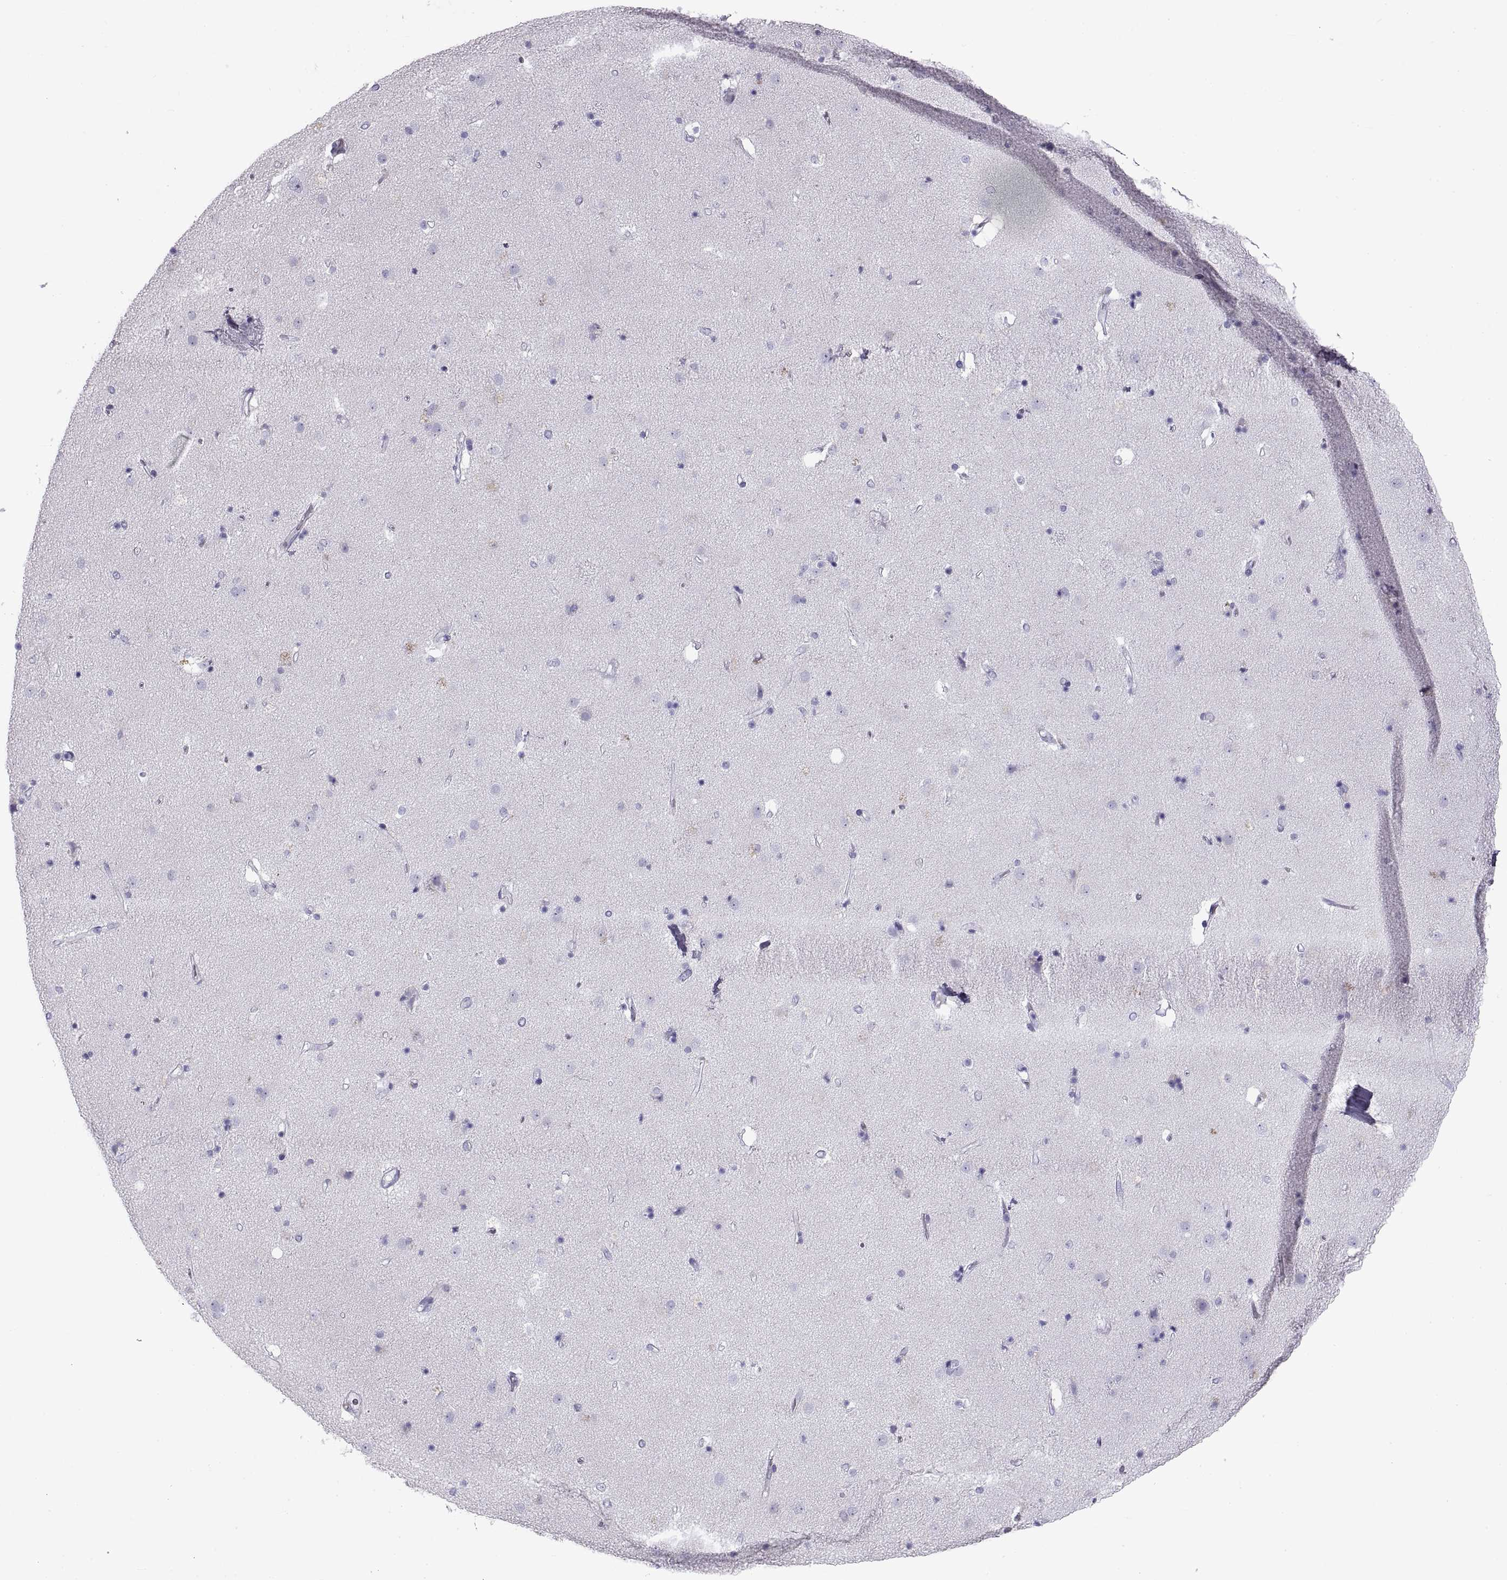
{"staining": {"intensity": "negative", "quantity": "none", "location": "none"}, "tissue": "caudate", "cell_type": "Glial cells", "image_type": "normal", "snomed": [{"axis": "morphology", "description": "Normal tissue, NOS"}, {"axis": "topography", "description": "Lateral ventricle wall"}], "caption": "Immunohistochemical staining of benign human caudate shows no significant staining in glial cells.", "gene": "RLBP1", "patient": {"sex": "female", "age": 71}}